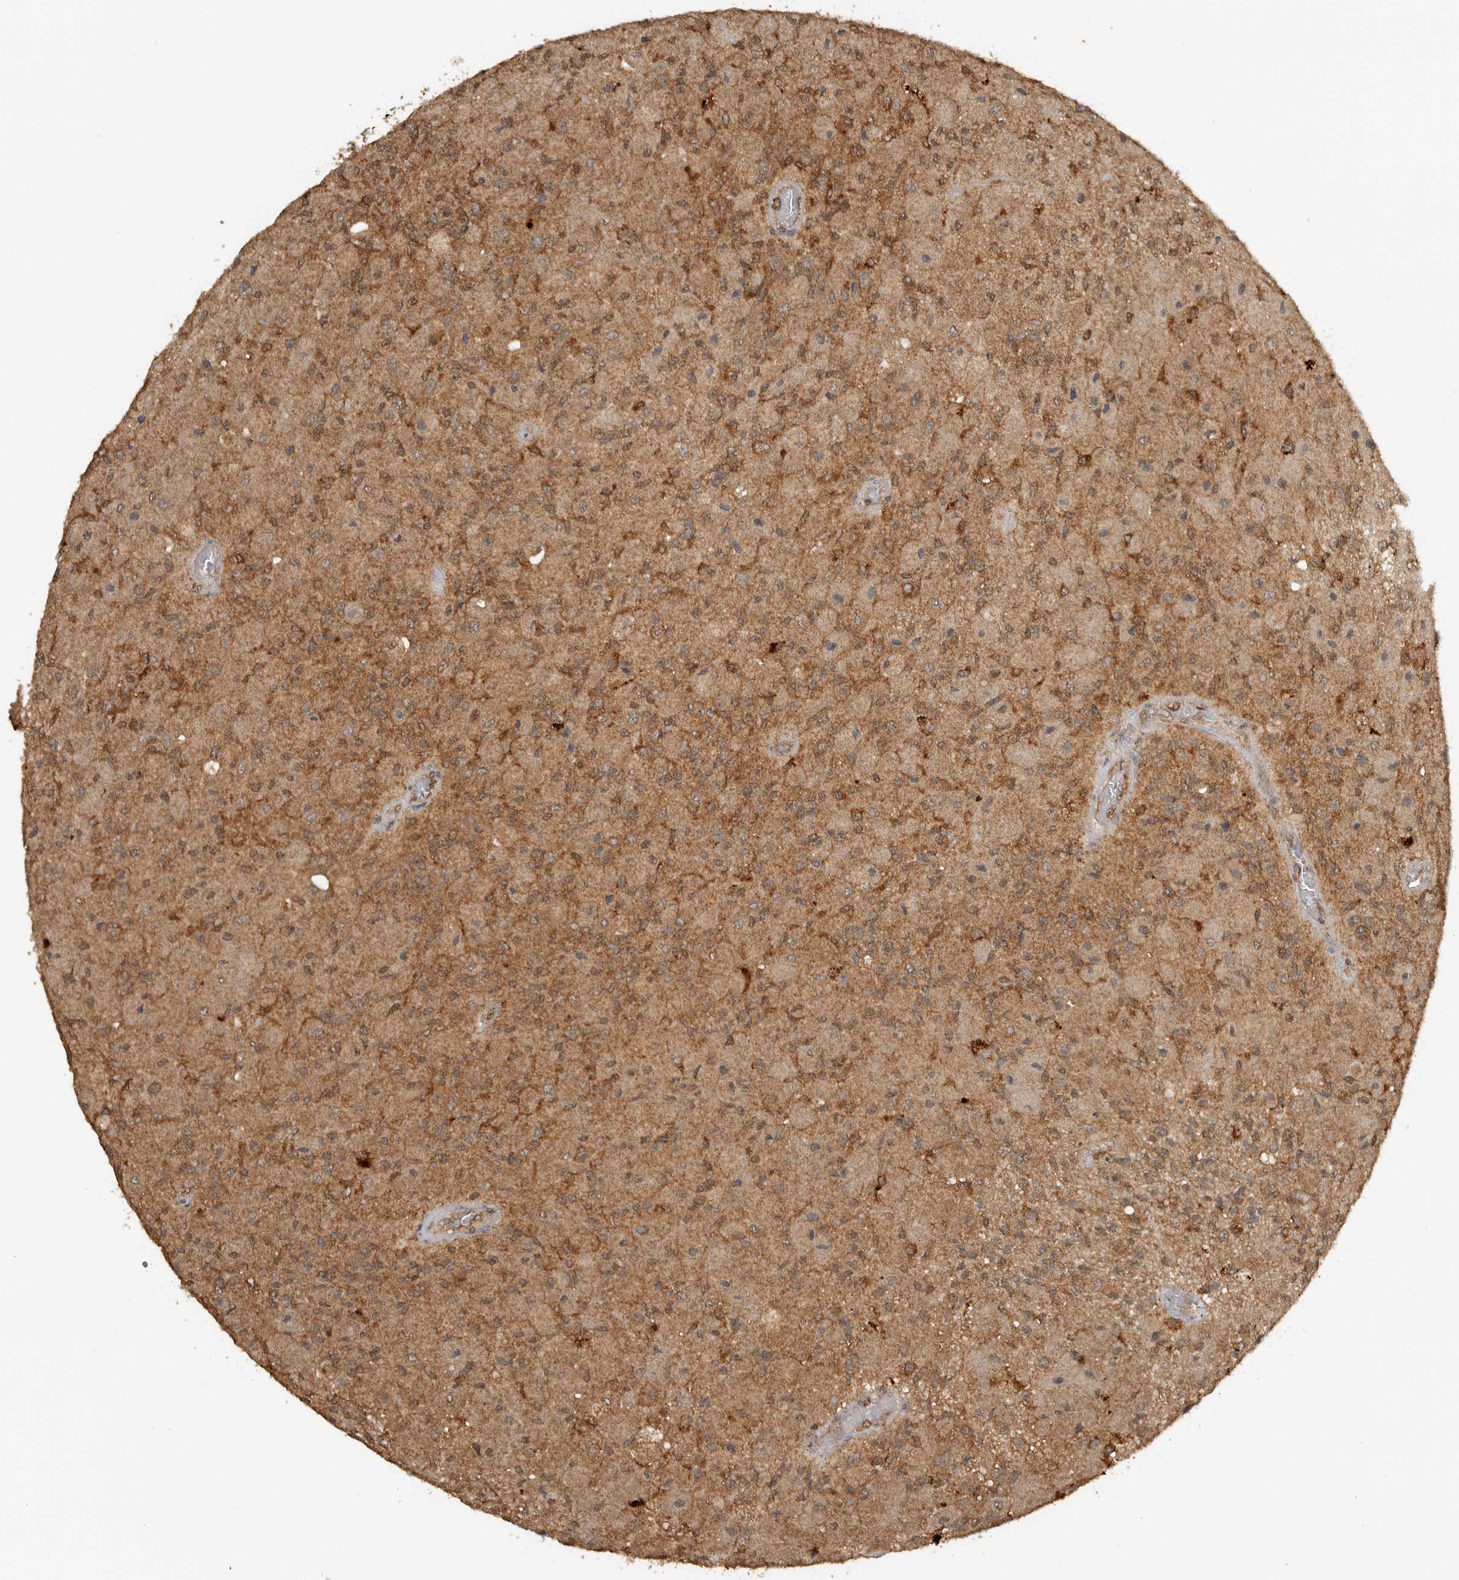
{"staining": {"intensity": "moderate", "quantity": ">75%", "location": "cytoplasmic/membranous,nuclear"}, "tissue": "glioma", "cell_type": "Tumor cells", "image_type": "cancer", "snomed": [{"axis": "morphology", "description": "Normal tissue, NOS"}, {"axis": "morphology", "description": "Glioma, malignant, High grade"}, {"axis": "topography", "description": "Cerebral cortex"}], "caption": "Tumor cells reveal moderate cytoplasmic/membranous and nuclear positivity in approximately >75% of cells in malignant high-grade glioma.", "gene": "ICOSLG", "patient": {"sex": "male", "age": 77}}